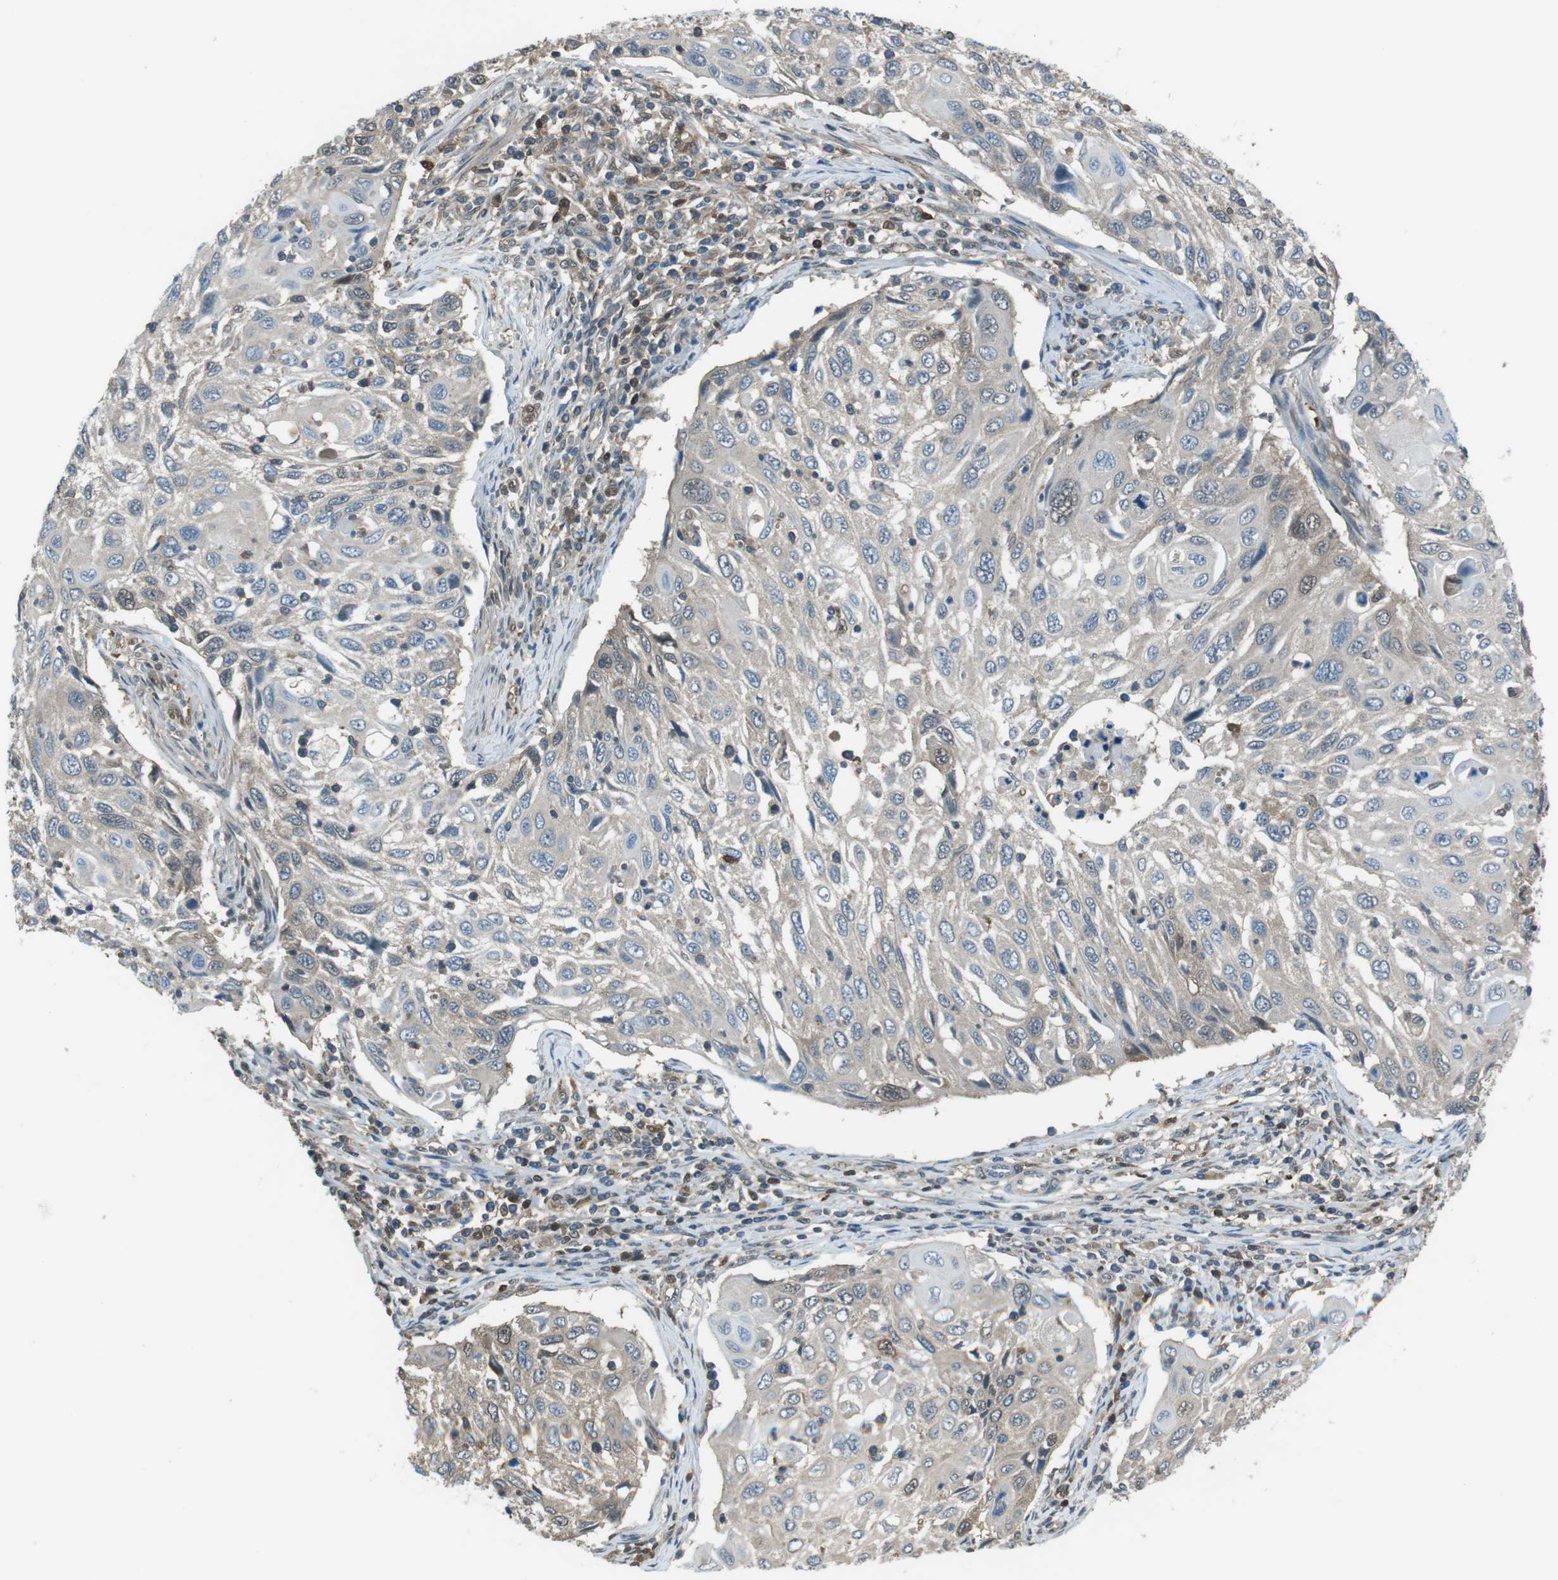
{"staining": {"intensity": "weak", "quantity": "25%-75%", "location": "cytoplasmic/membranous"}, "tissue": "cervical cancer", "cell_type": "Tumor cells", "image_type": "cancer", "snomed": [{"axis": "morphology", "description": "Squamous cell carcinoma, NOS"}, {"axis": "topography", "description": "Cervix"}], "caption": "IHC image of neoplastic tissue: cervical cancer stained using immunohistochemistry (IHC) shows low levels of weak protein expression localized specifically in the cytoplasmic/membranous of tumor cells, appearing as a cytoplasmic/membranous brown color.", "gene": "TWSG1", "patient": {"sex": "female", "age": 70}}